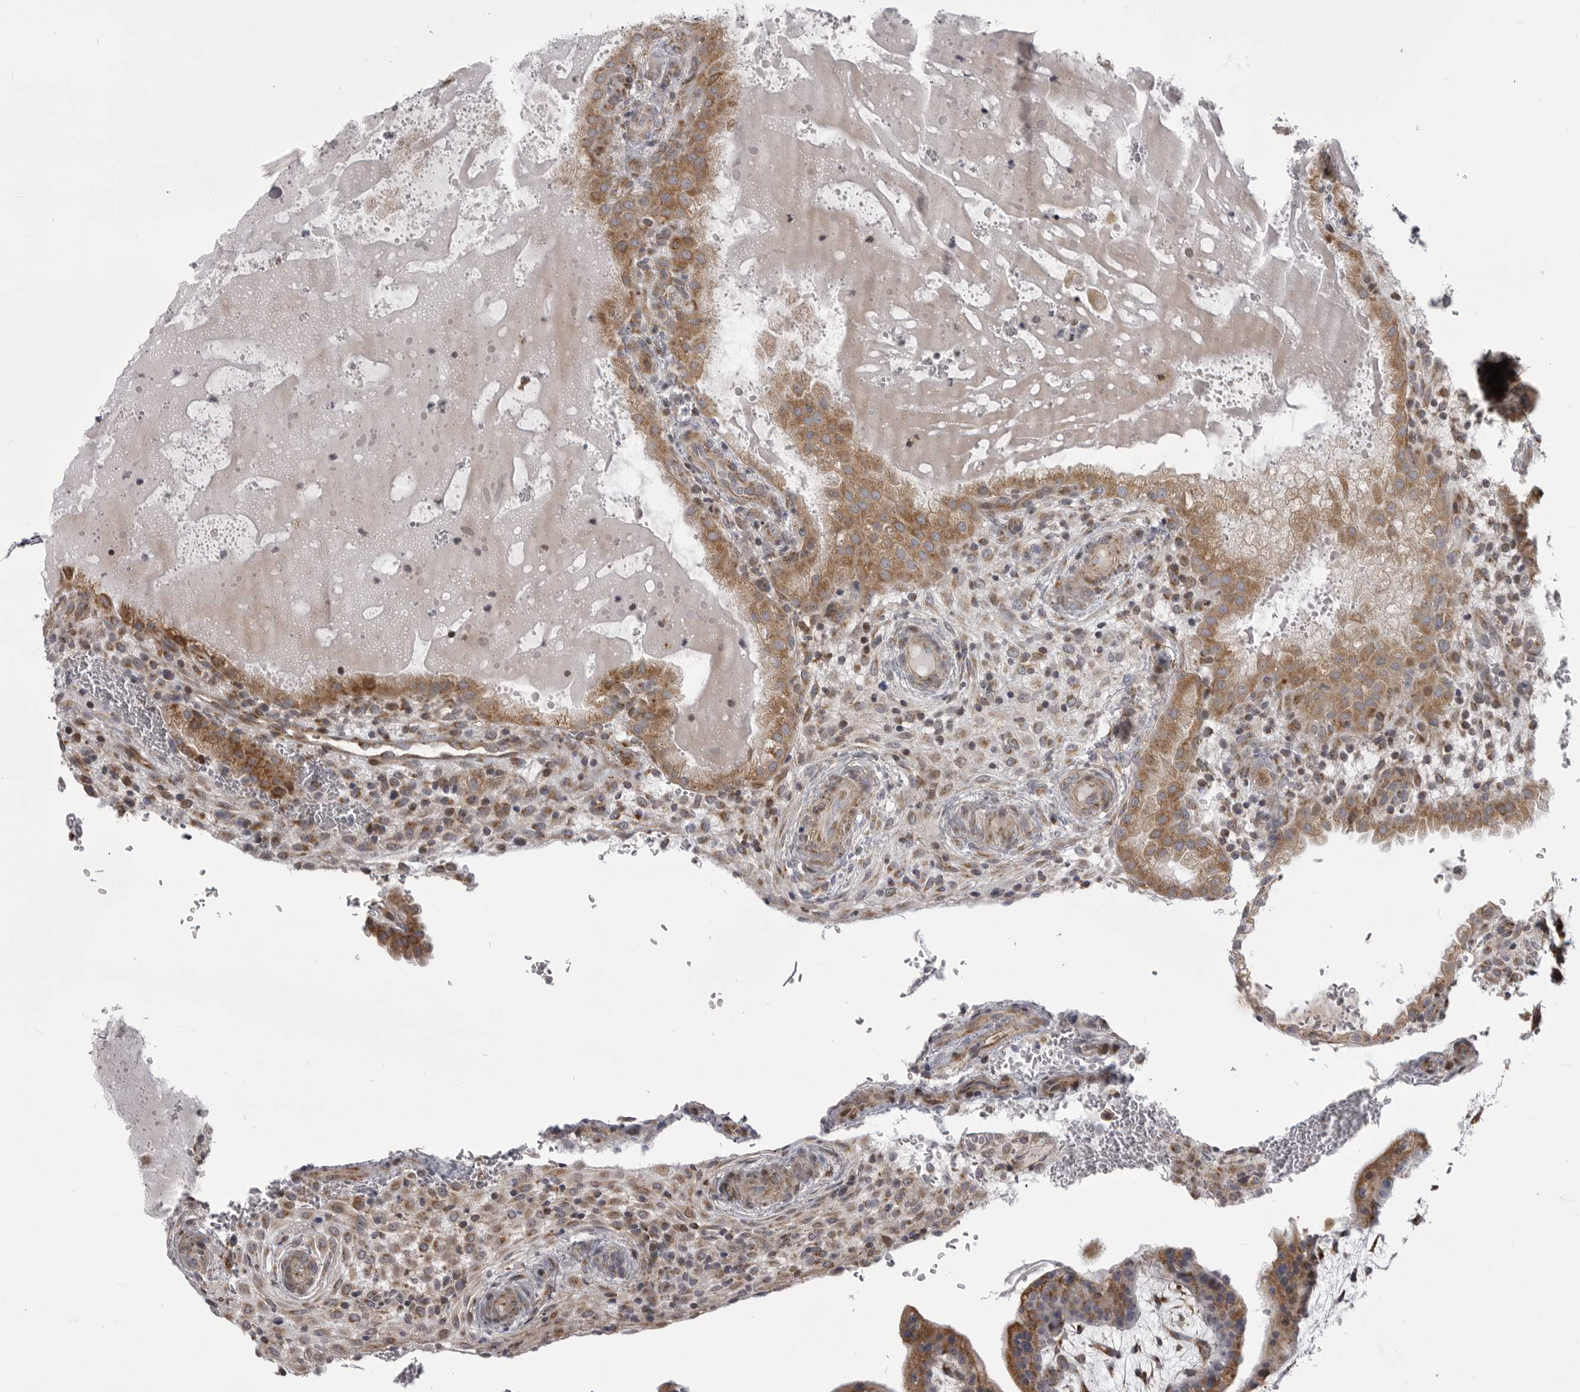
{"staining": {"intensity": "moderate", "quantity": ">75%", "location": "cytoplasmic/membranous"}, "tissue": "placenta", "cell_type": "Decidual cells", "image_type": "normal", "snomed": [{"axis": "morphology", "description": "Normal tissue, NOS"}, {"axis": "topography", "description": "Placenta"}], "caption": "A histopathology image of human placenta stained for a protein exhibits moderate cytoplasmic/membranous brown staining in decidual cells. The protein is shown in brown color, while the nuclei are stained blue.", "gene": "TMPRSS11F", "patient": {"sex": "female", "age": 35}}